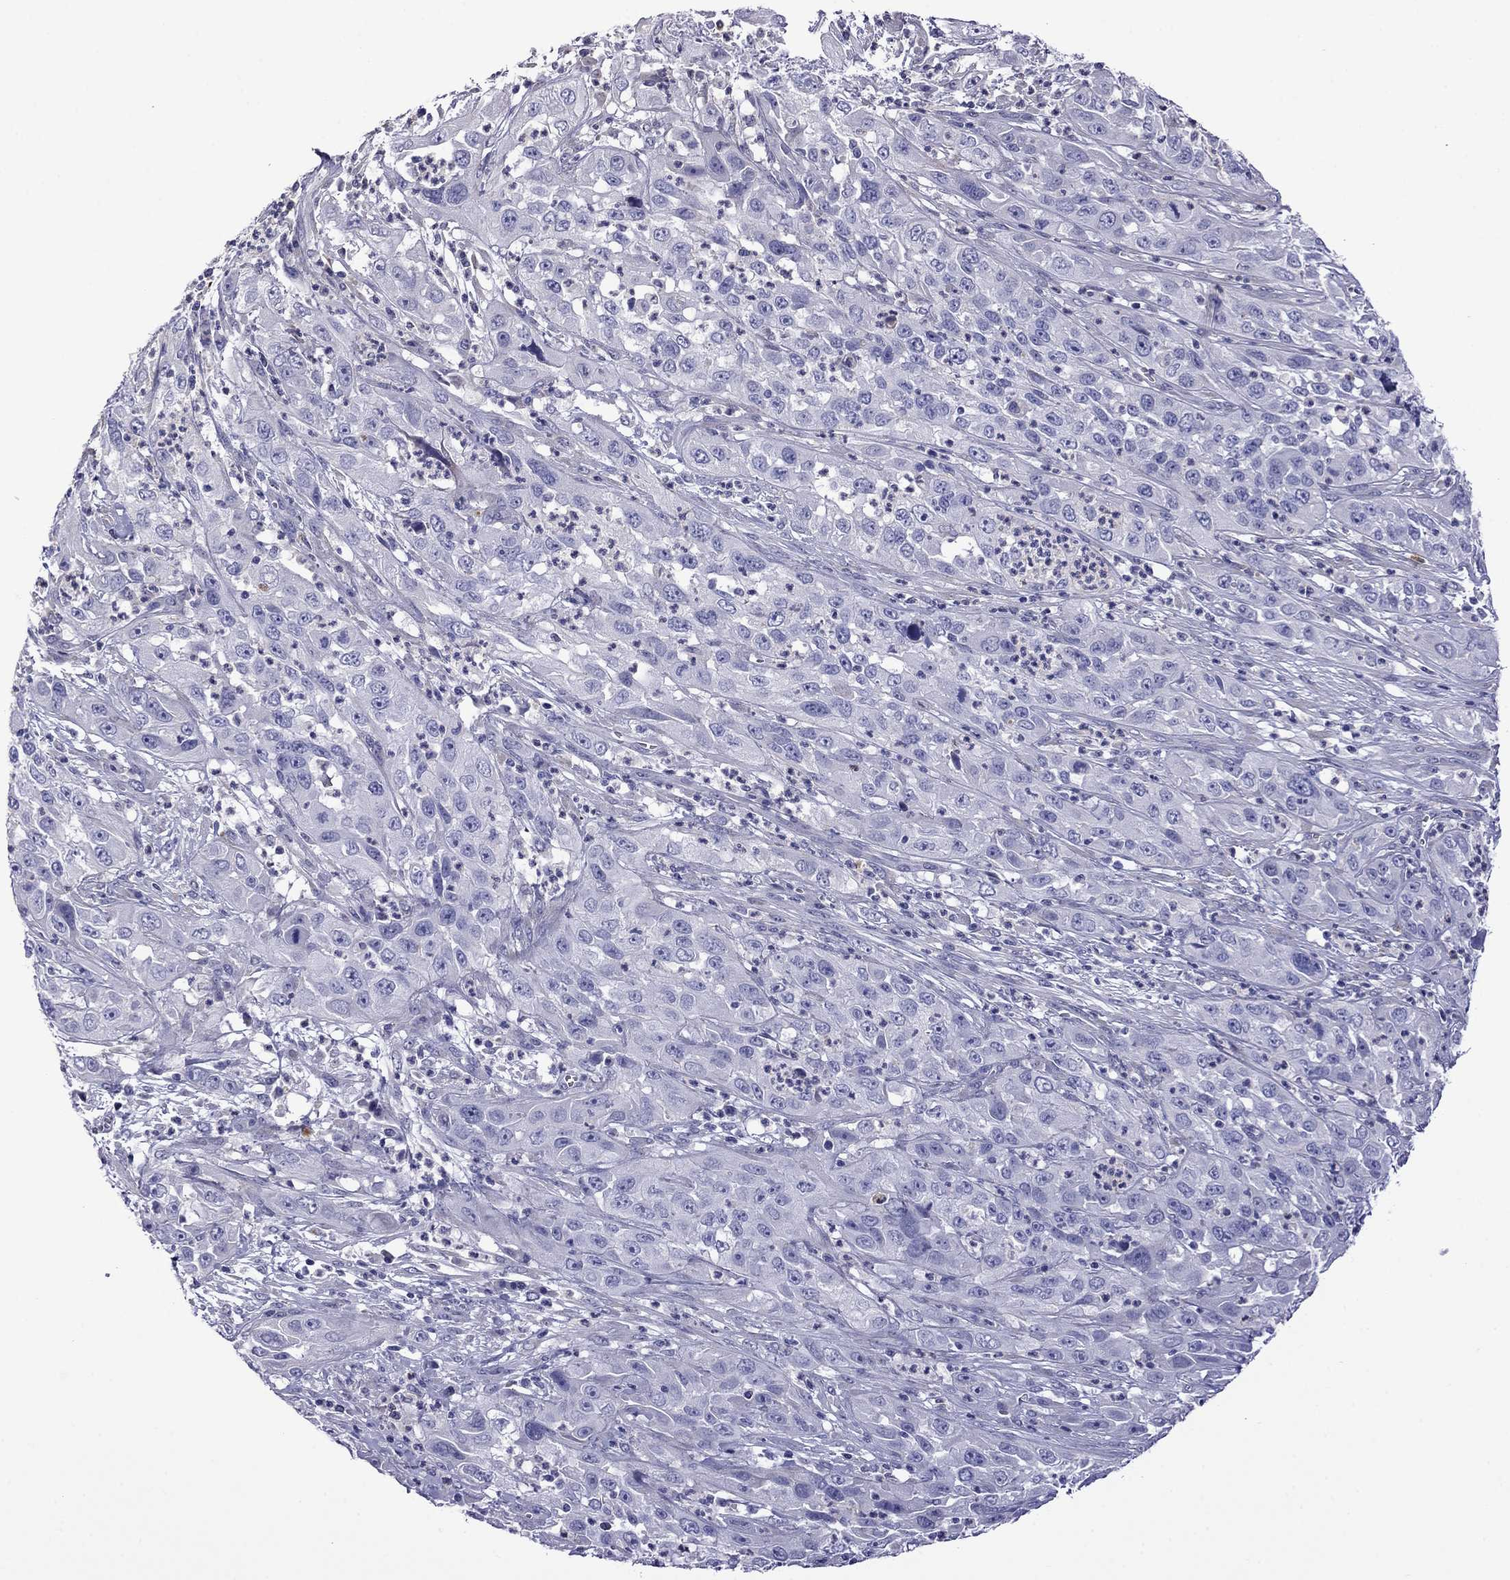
{"staining": {"intensity": "negative", "quantity": "none", "location": "none"}, "tissue": "cervical cancer", "cell_type": "Tumor cells", "image_type": "cancer", "snomed": [{"axis": "morphology", "description": "Squamous cell carcinoma, NOS"}, {"axis": "topography", "description": "Cervix"}], "caption": "IHC histopathology image of cervical cancer stained for a protein (brown), which exhibits no expression in tumor cells. Nuclei are stained in blue.", "gene": "STAR", "patient": {"sex": "female", "age": 32}}